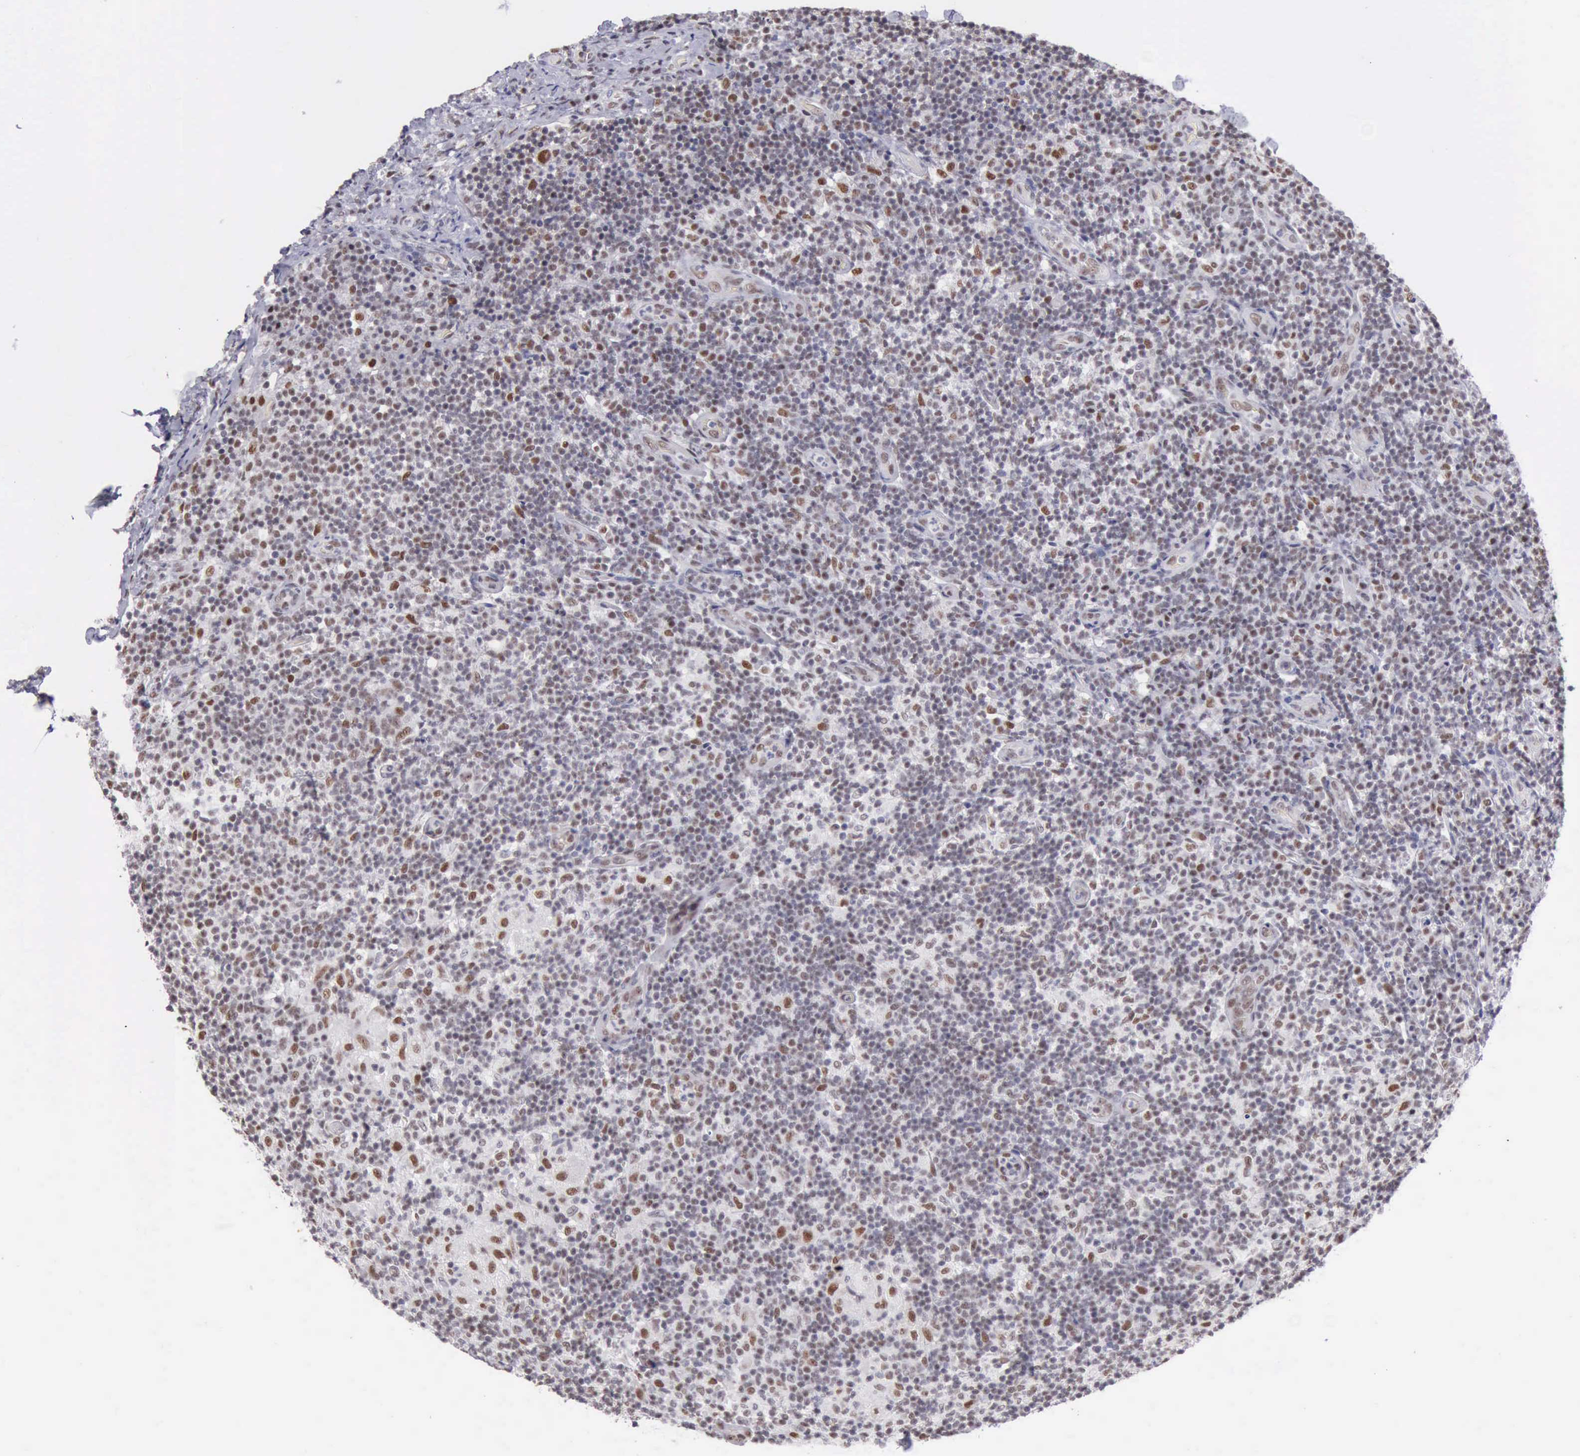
{"staining": {"intensity": "moderate", "quantity": "25%-75%", "location": "nuclear"}, "tissue": "lymph node", "cell_type": "Germinal center cells", "image_type": "normal", "snomed": [{"axis": "morphology", "description": "Normal tissue, NOS"}, {"axis": "morphology", "description": "Inflammation, NOS"}, {"axis": "topography", "description": "Lymph node"}], "caption": "High-power microscopy captured an IHC histopathology image of benign lymph node, revealing moderate nuclear expression in approximately 25%-75% of germinal center cells. (DAB (3,3'-diaminobenzidine) IHC, brown staining for protein, blue staining for nuclei).", "gene": "ERCC4", "patient": {"sex": "male", "age": 46}}